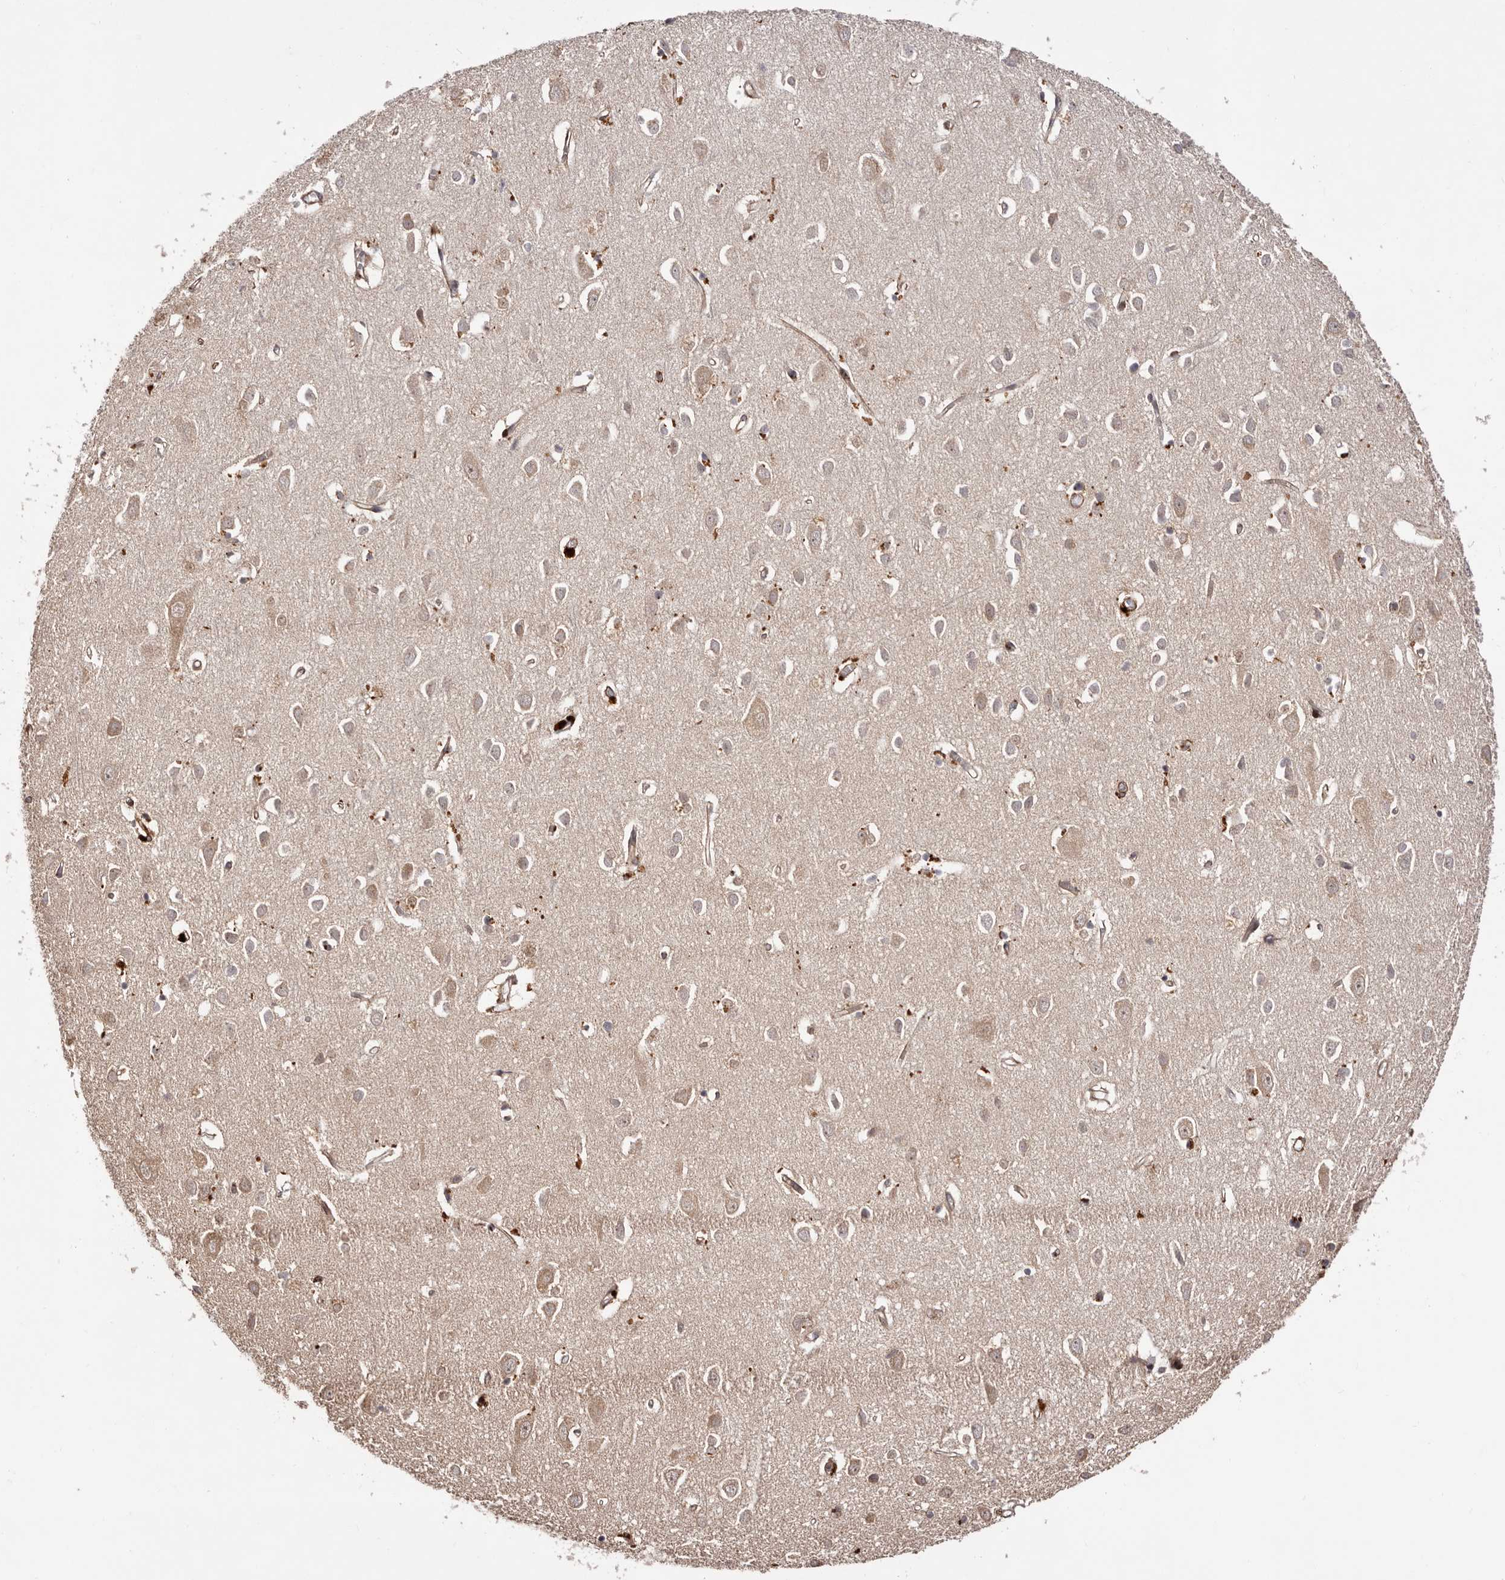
{"staining": {"intensity": "moderate", "quantity": "25%-75%", "location": "cytoplasmic/membranous"}, "tissue": "cerebral cortex", "cell_type": "Endothelial cells", "image_type": "normal", "snomed": [{"axis": "morphology", "description": "Normal tissue, NOS"}, {"axis": "topography", "description": "Cerebral cortex"}], "caption": "Immunohistochemical staining of normal human cerebral cortex displays 25%-75% levels of moderate cytoplasmic/membranous protein expression in about 25%-75% of endothelial cells.", "gene": "MICAL2", "patient": {"sex": "female", "age": 64}}